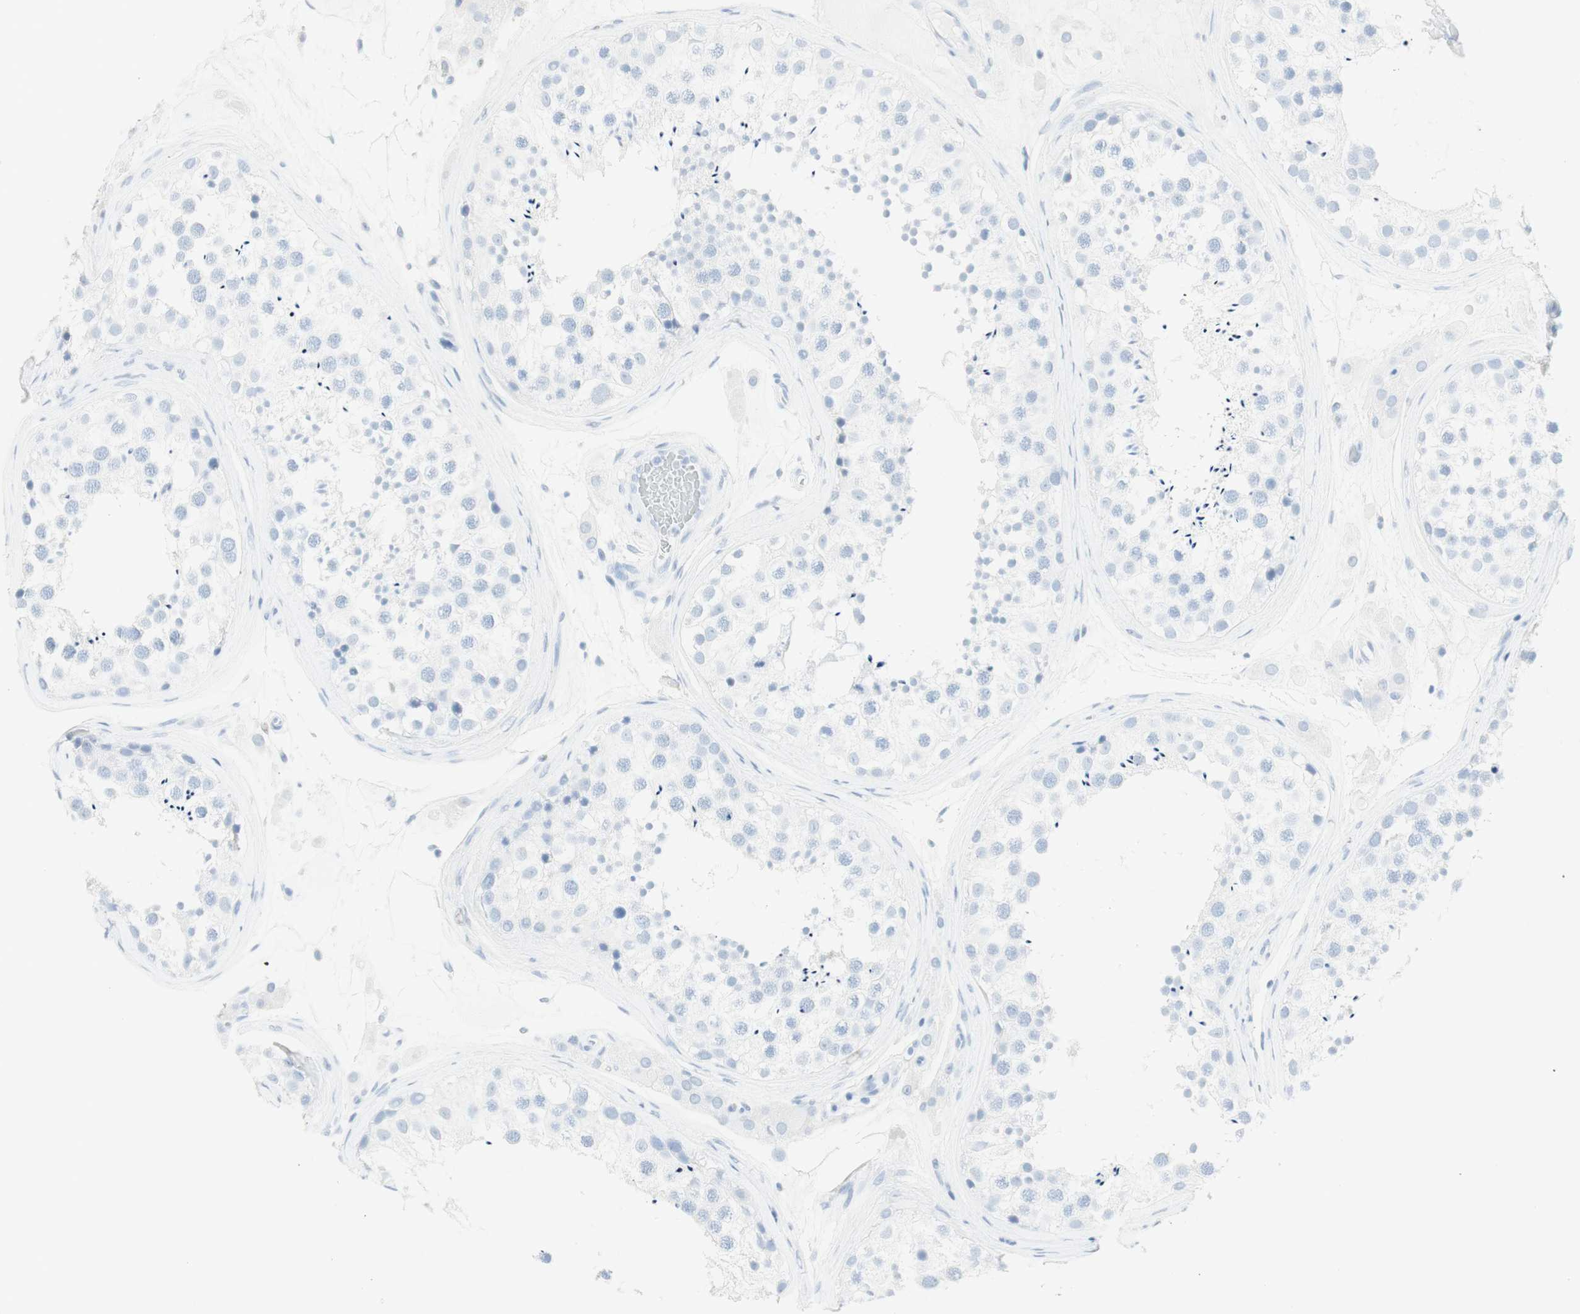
{"staining": {"intensity": "negative", "quantity": "none", "location": "none"}, "tissue": "testis", "cell_type": "Cells in seminiferous ducts", "image_type": "normal", "snomed": [{"axis": "morphology", "description": "Normal tissue, NOS"}, {"axis": "topography", "description": "Testis"}], "caption": "An immunohistochemistry image of unremarkable testis is shown. There is no staining in cells in seminiferous ducts of testis.", "gene": "NAPSA", "patient": {"sex": "male", "age": 46}}